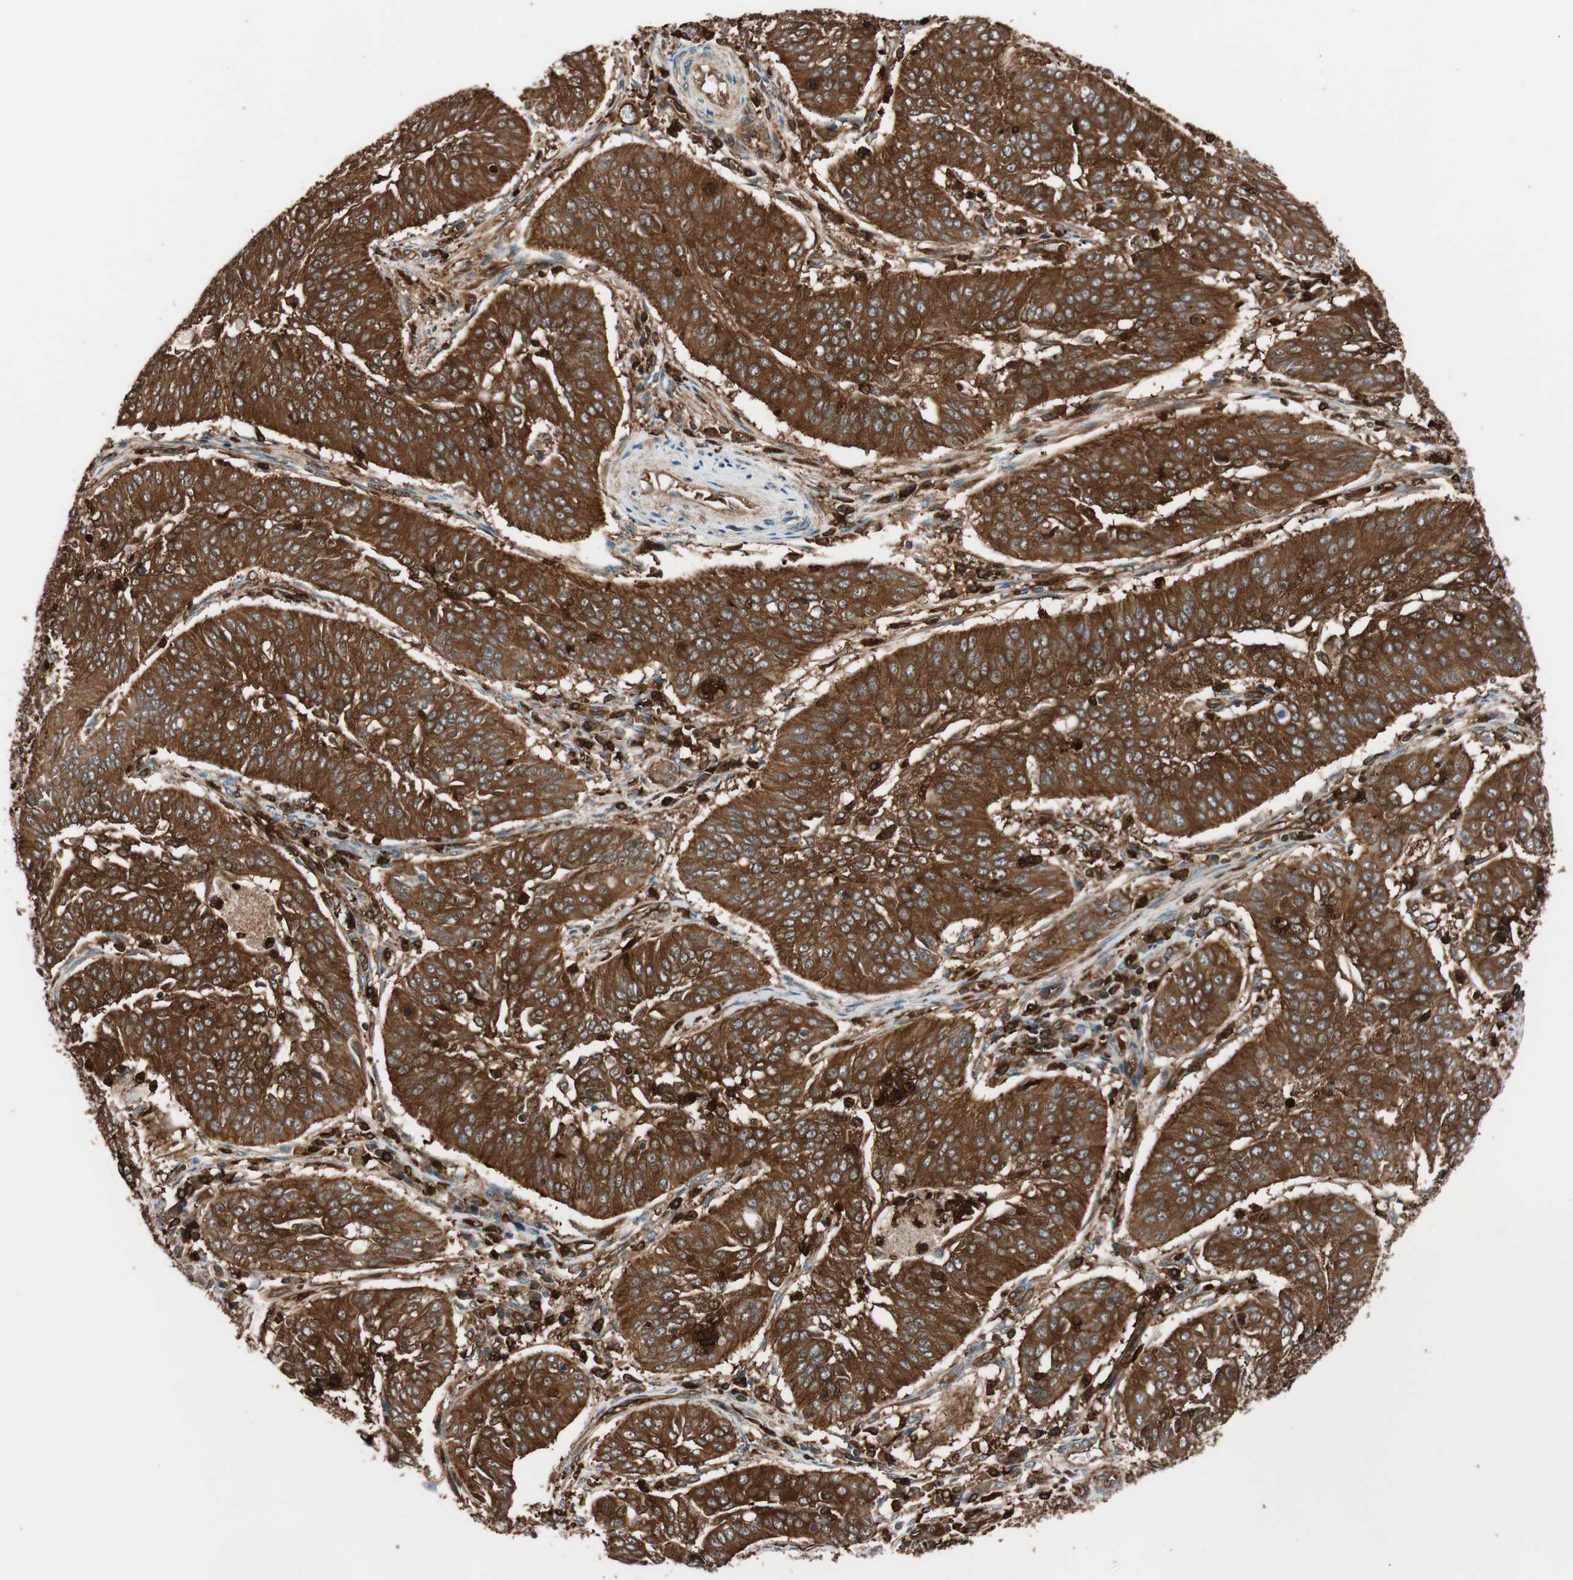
{"staining": {"intensity": "strong", "quantity": ">75%", "location": "cytoplasmic/membranous"}, "tissue": "cervical cancer", "cell_type": "Tumor cells", "image_type": "cancer", "snomed": [{"axis": "morphology", "description": "Normal tissue, NOS"}, {"axis": "morphology", "description": "Squamous cell carcinoma, NOS"}, {"axis": "topography", "description": "Cervix"}], "caption": "Cervical cancer (squamous cell carcinoma) tissue shows strong cytoplasmic/membranous positivity in about >75% of tumor cells, visualized by immunohistochemistry.", "gene": "VASP", "patient": {"sex": "female", "age": 39}}